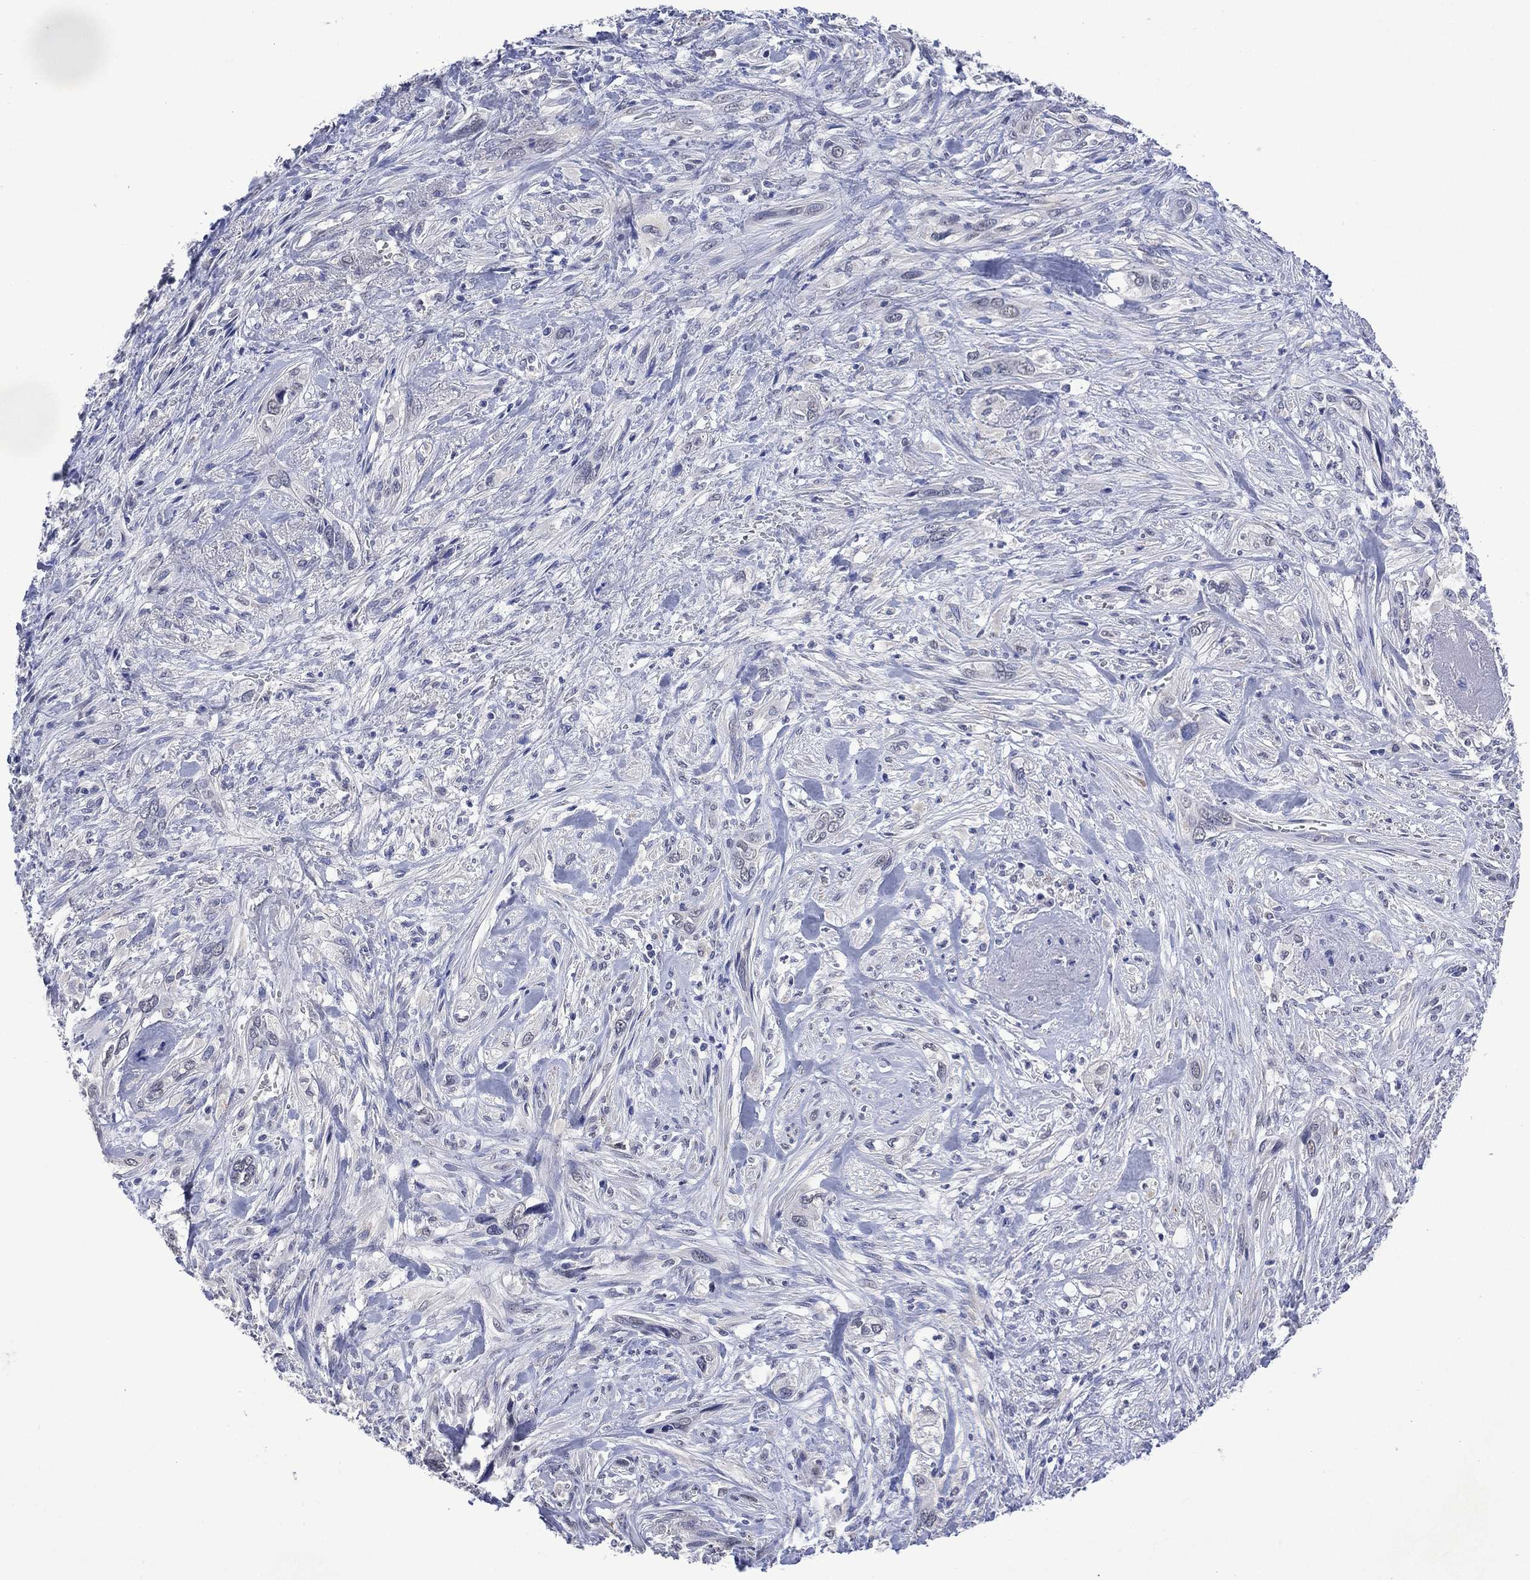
{"staining": {"intensity": "negative", "quantity": "none", "location": "none"}, "tissue": "cervical cancer", "cell_type": "Tumor cells", "image_type": "cancer", "snomed": [{"axis": "morphology", "description": "Squamous cell carcinoma, NOS"}, {"axis": "topography", "description": "Cervix"}], "caption": "Human cervical squamous cell carcinoma stained for a protein using IHC reveals no positivity in tumor cells.", "gene": "ASB10", "patient": {"sex": "female", "age": 57}}